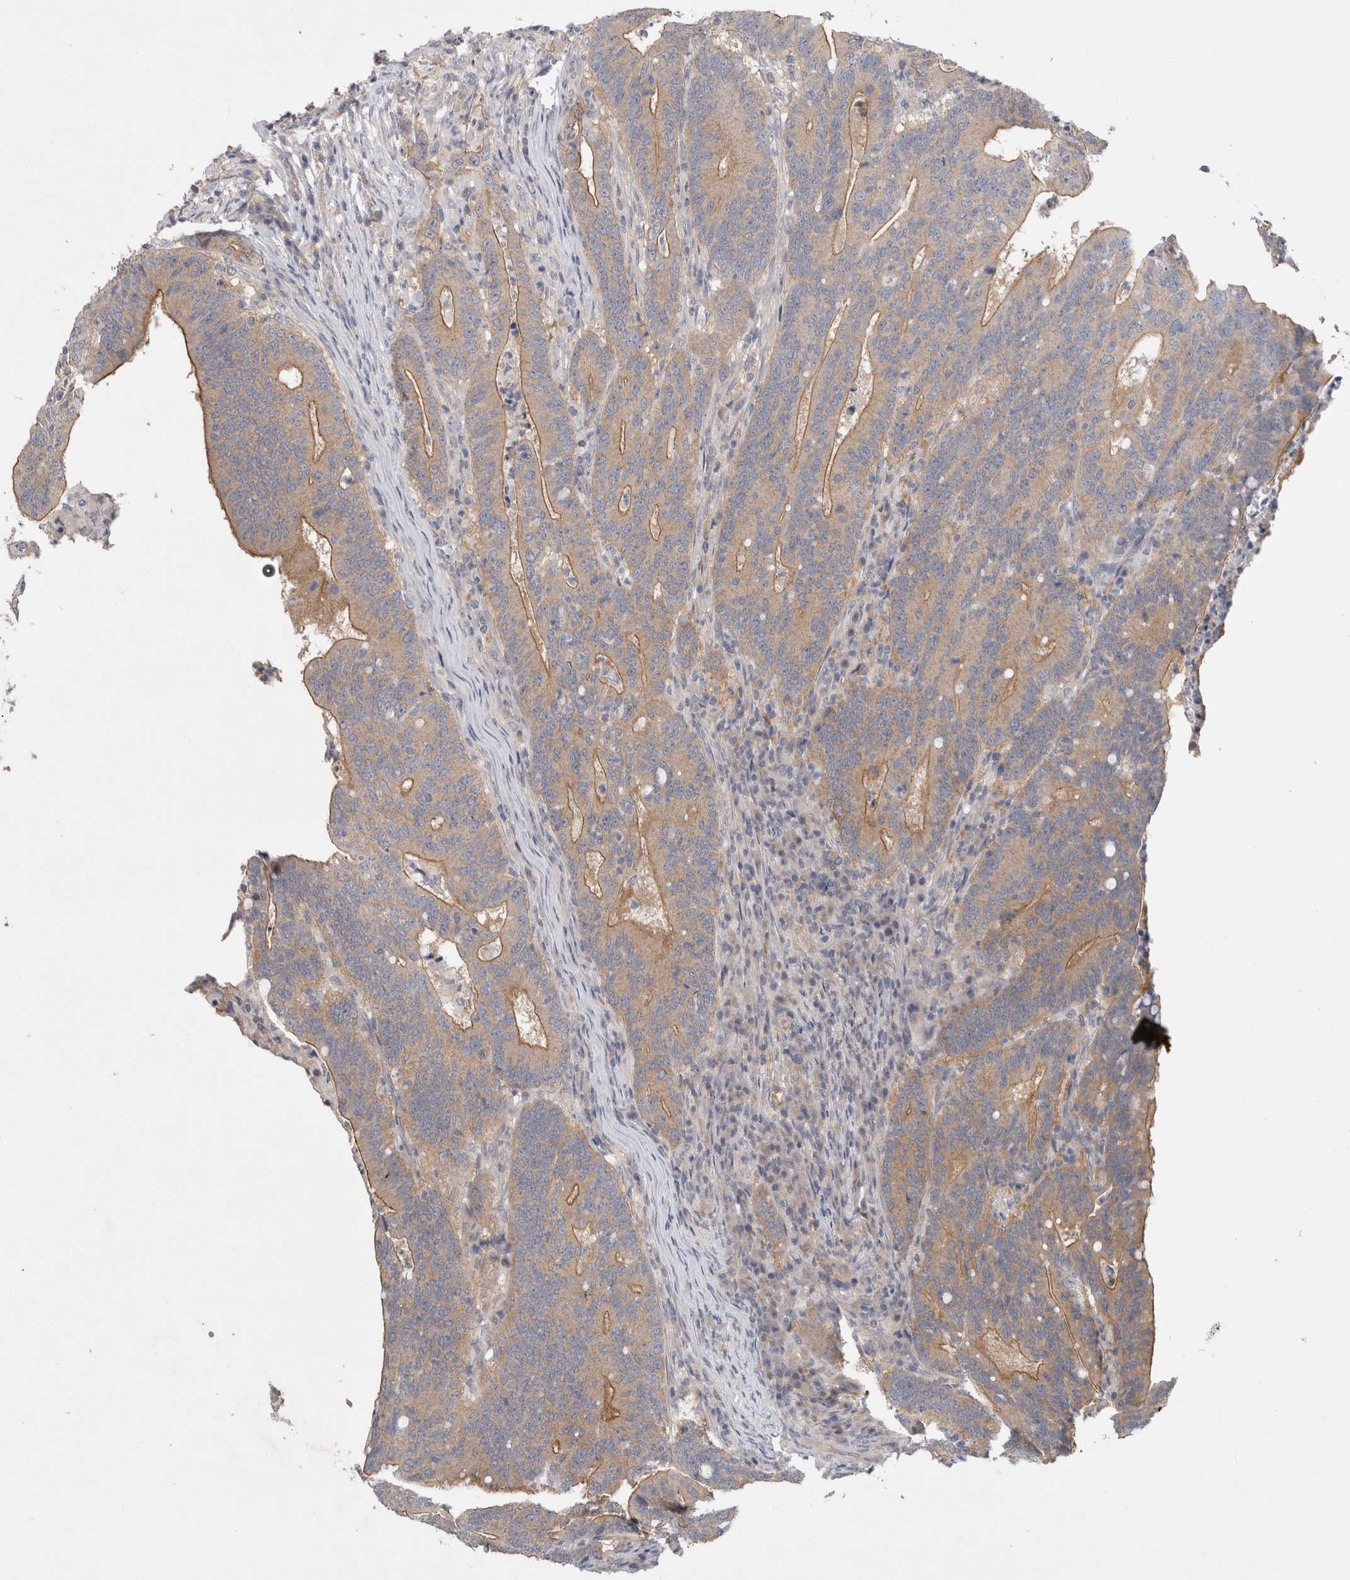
{"staining": {"intensity": "moderate", "quantity": "25%-75%", "location": "cytoplasmic/membranous"}, "tissue": "colorectal cancer", "cell_type": "Tumor cells", "image_type": "cancer", "snomed": [{"axis": "morphology", "description": "Adenocarcinoma, NOS"}, {"axis": "topography", "description": "Colon"}], "caption": "The photomicrograph displays staining of adenocarcinoma (colorectal), revealing moderate cytoplasmic/membranous protein staining (brown color) within tumor cells.", "gene": "CERS3", "patient": {"sex": "female", "age": 66}}